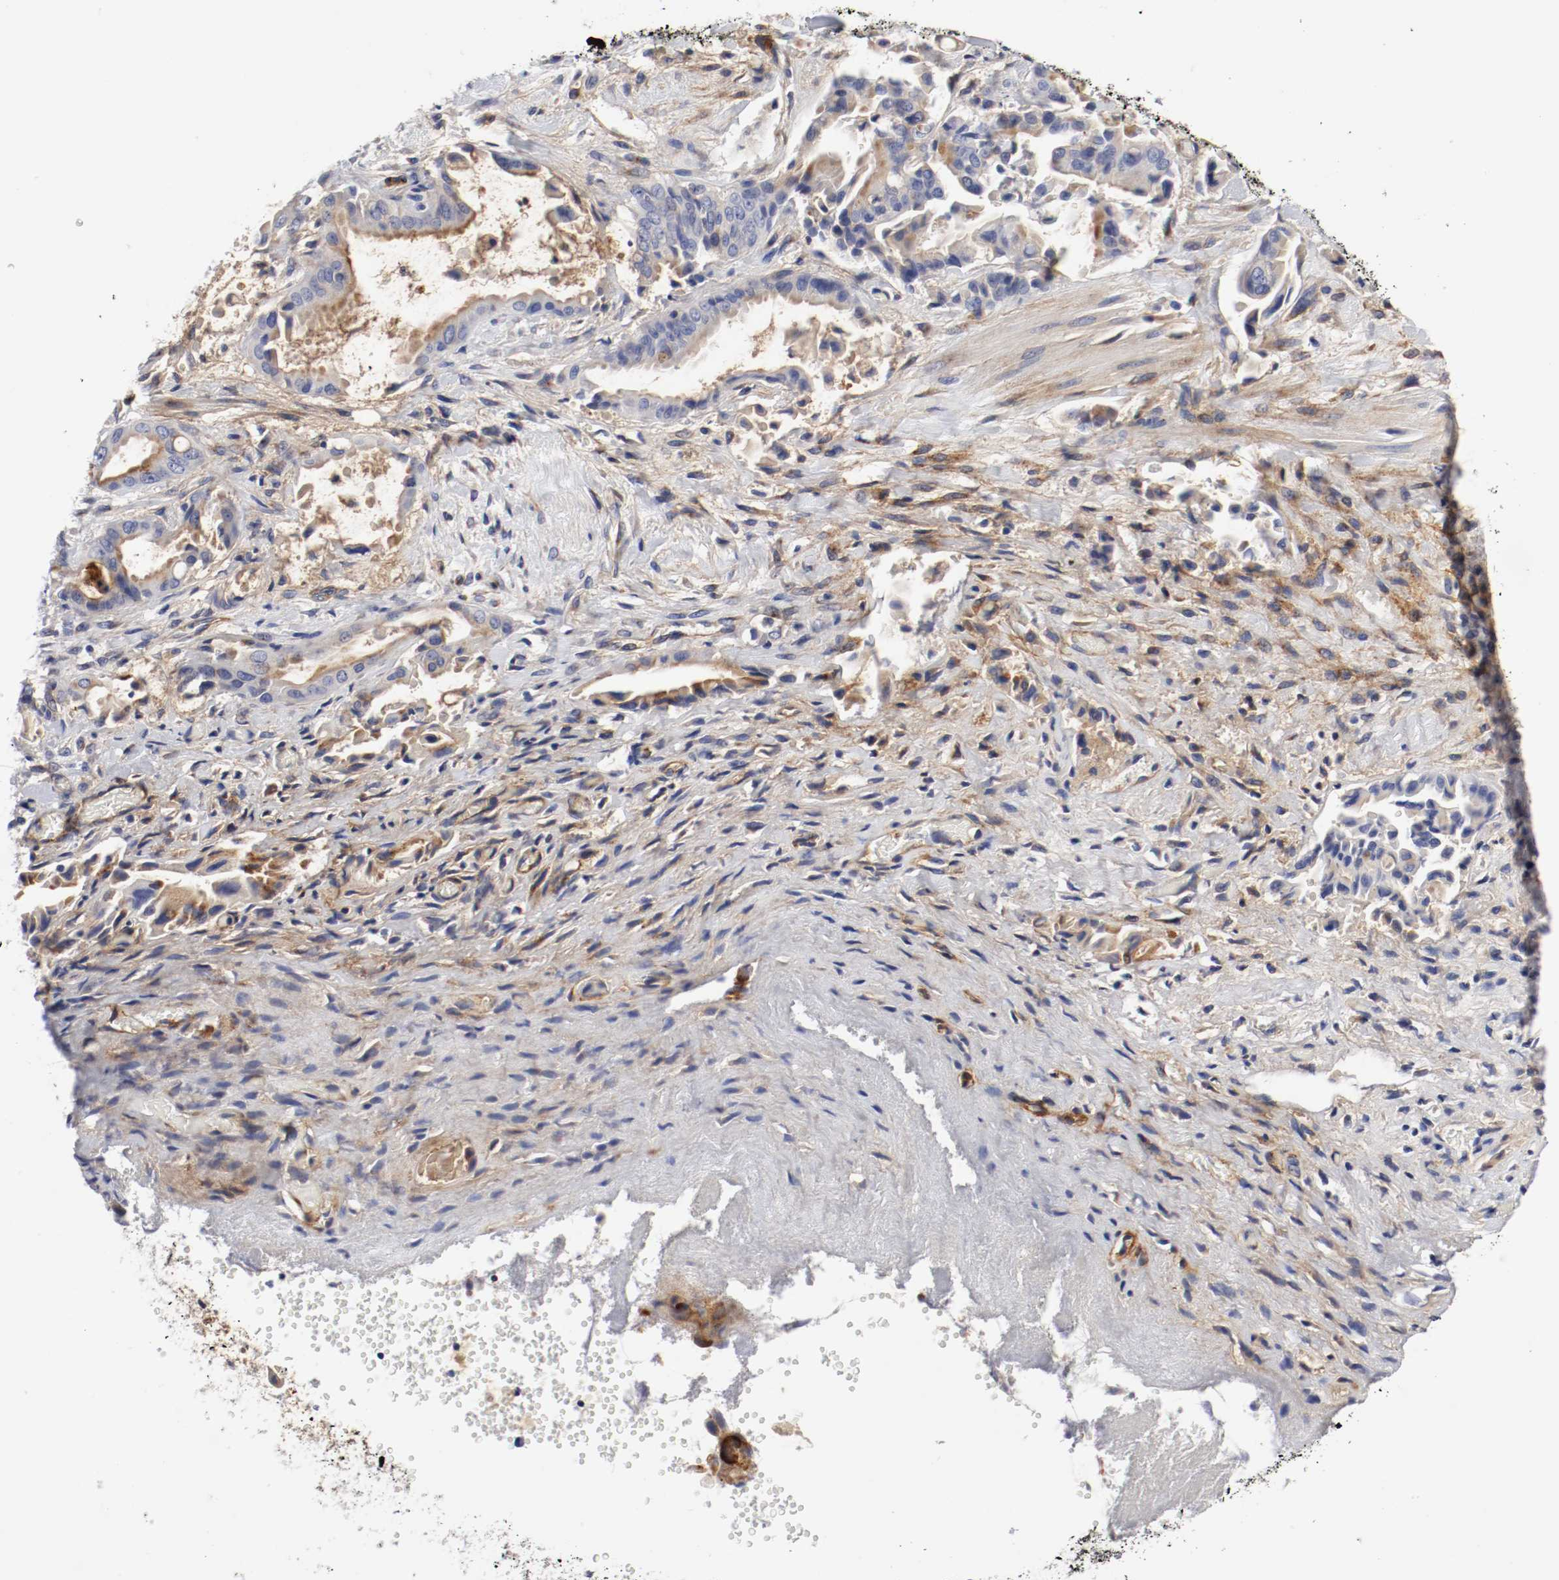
{"staining": {"intensity": "moderate", "quantity": "25%-75%", "location": "cytoplasmic/membranous"}, "tissue": "liver cancer", "cell_type": "Tumor cells", "image_type": "cancer", "snomed": [{"axis": "morphology", "description": "Cholangiocarcinoma"}, {"axis": "topography", "description": "Liver"}], "caption": "Liver cancer was stained to show a protein in brown. There is medium levels of moderate cytoplasmic/membranous positivity in about 25%-75% of tumor cells.", "gene": "IFITM1", "patient": {"sex": "male", "age": 58}}